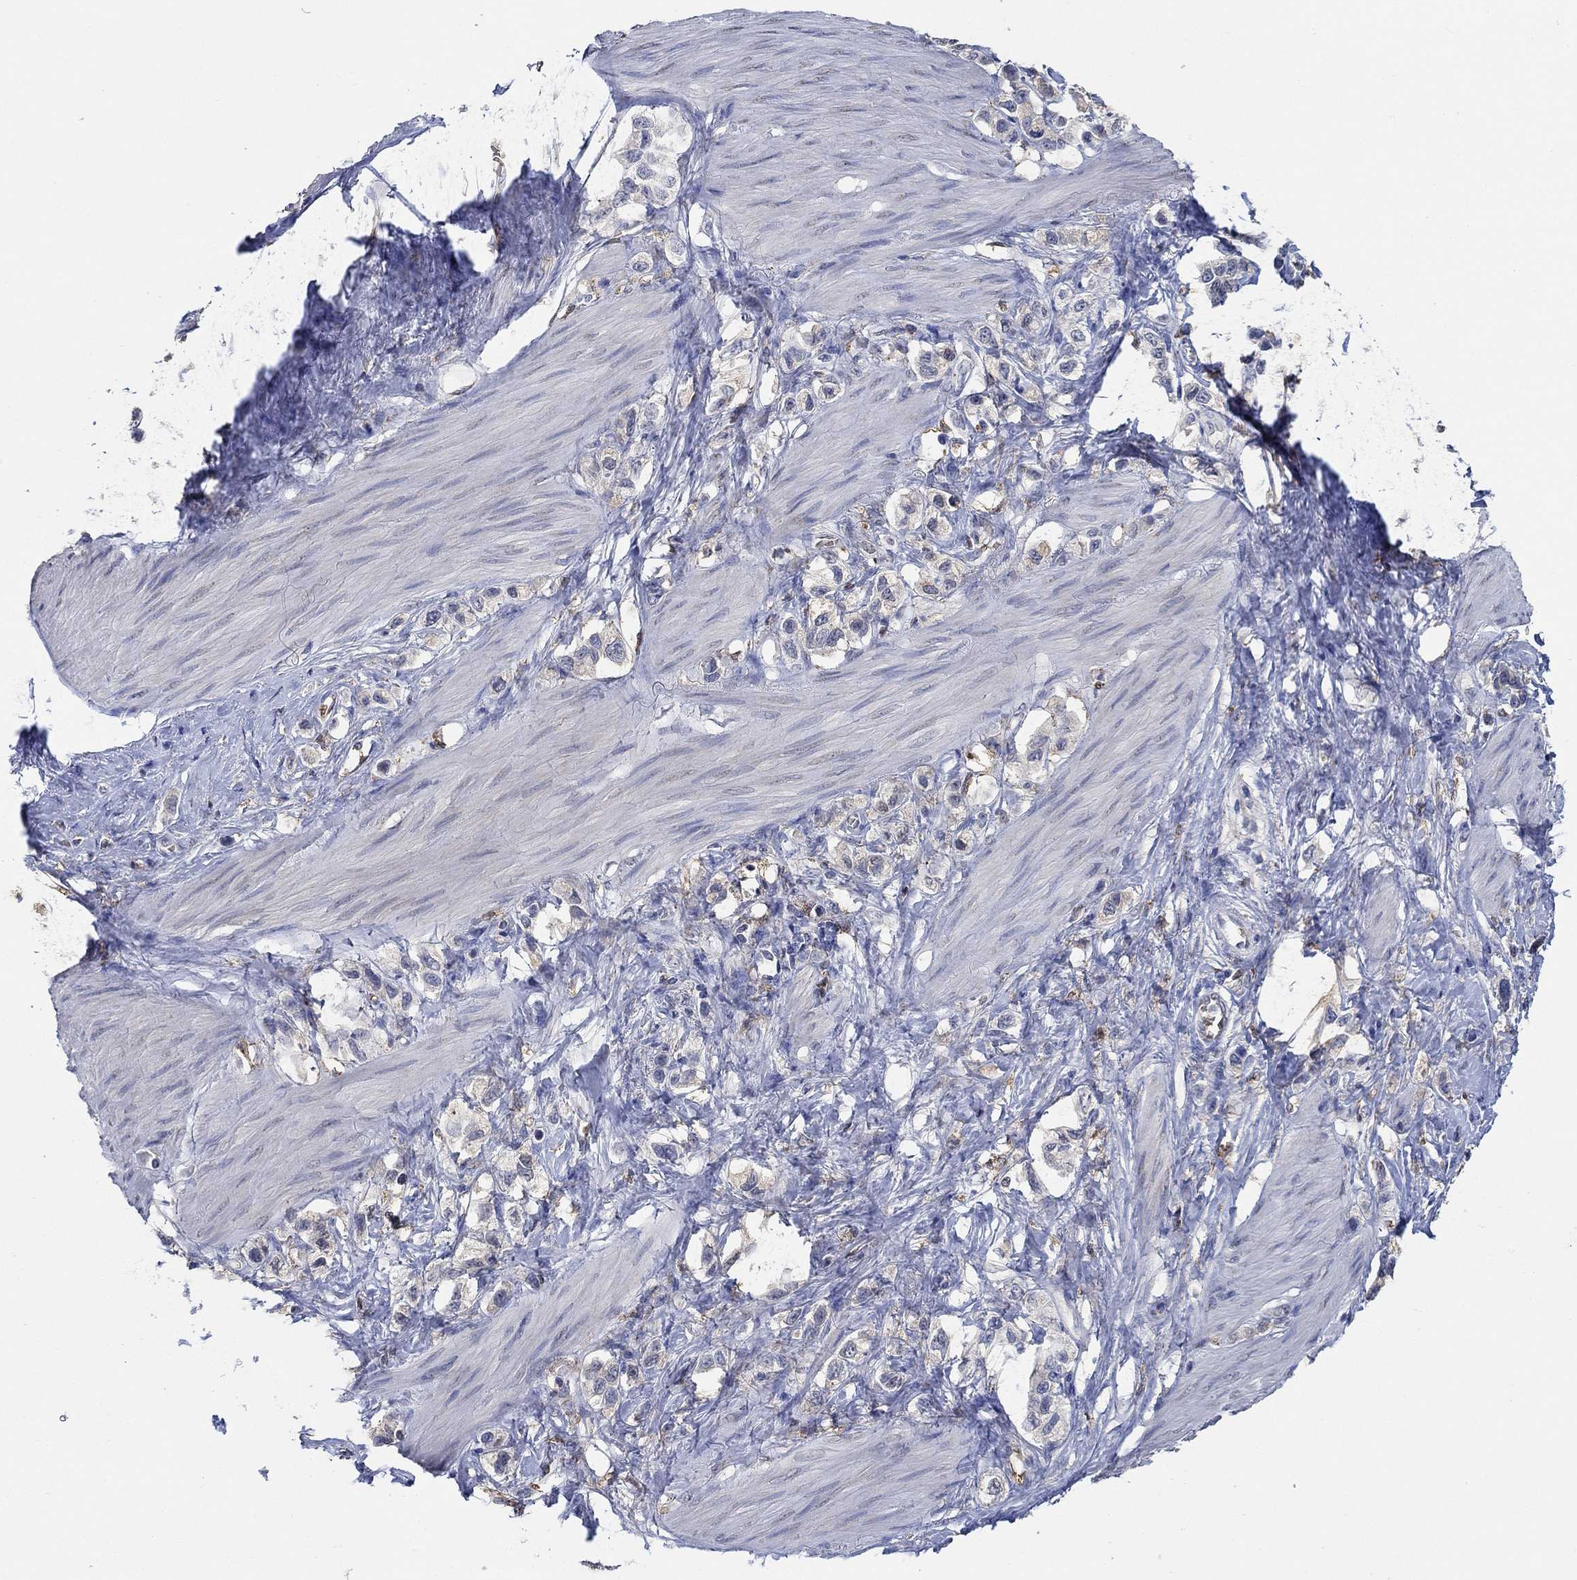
{"staining": {"intensity": "negative", "quantity": "none", "location": "none"}, "tissue": "stomach cancer", "cell_type": "Tumor cells", "image_type": "cancer", "snomed": [{"axis": "morphology", "description": "Normal tissue, NOS"}, {"axis": "morphology", "description": "Adenocarcinoma, NOS"}, {"axis": "morphology", "description": "Adenocarcinoma, High grade"}, {"axis": "topography", "description": "Stomach, upper"}, {"axis": "topography", "description": "Stomach"}], "caption": "This micrograph is of stomach adenocarcinoma stained with immunohistochemistry (IHC) to label a protein in brown with the nuclei are counter-stained blue. There is no positivity in tumor cells.", "gene": "MPP1", "patient": {"sex": "female", "age": 65}}